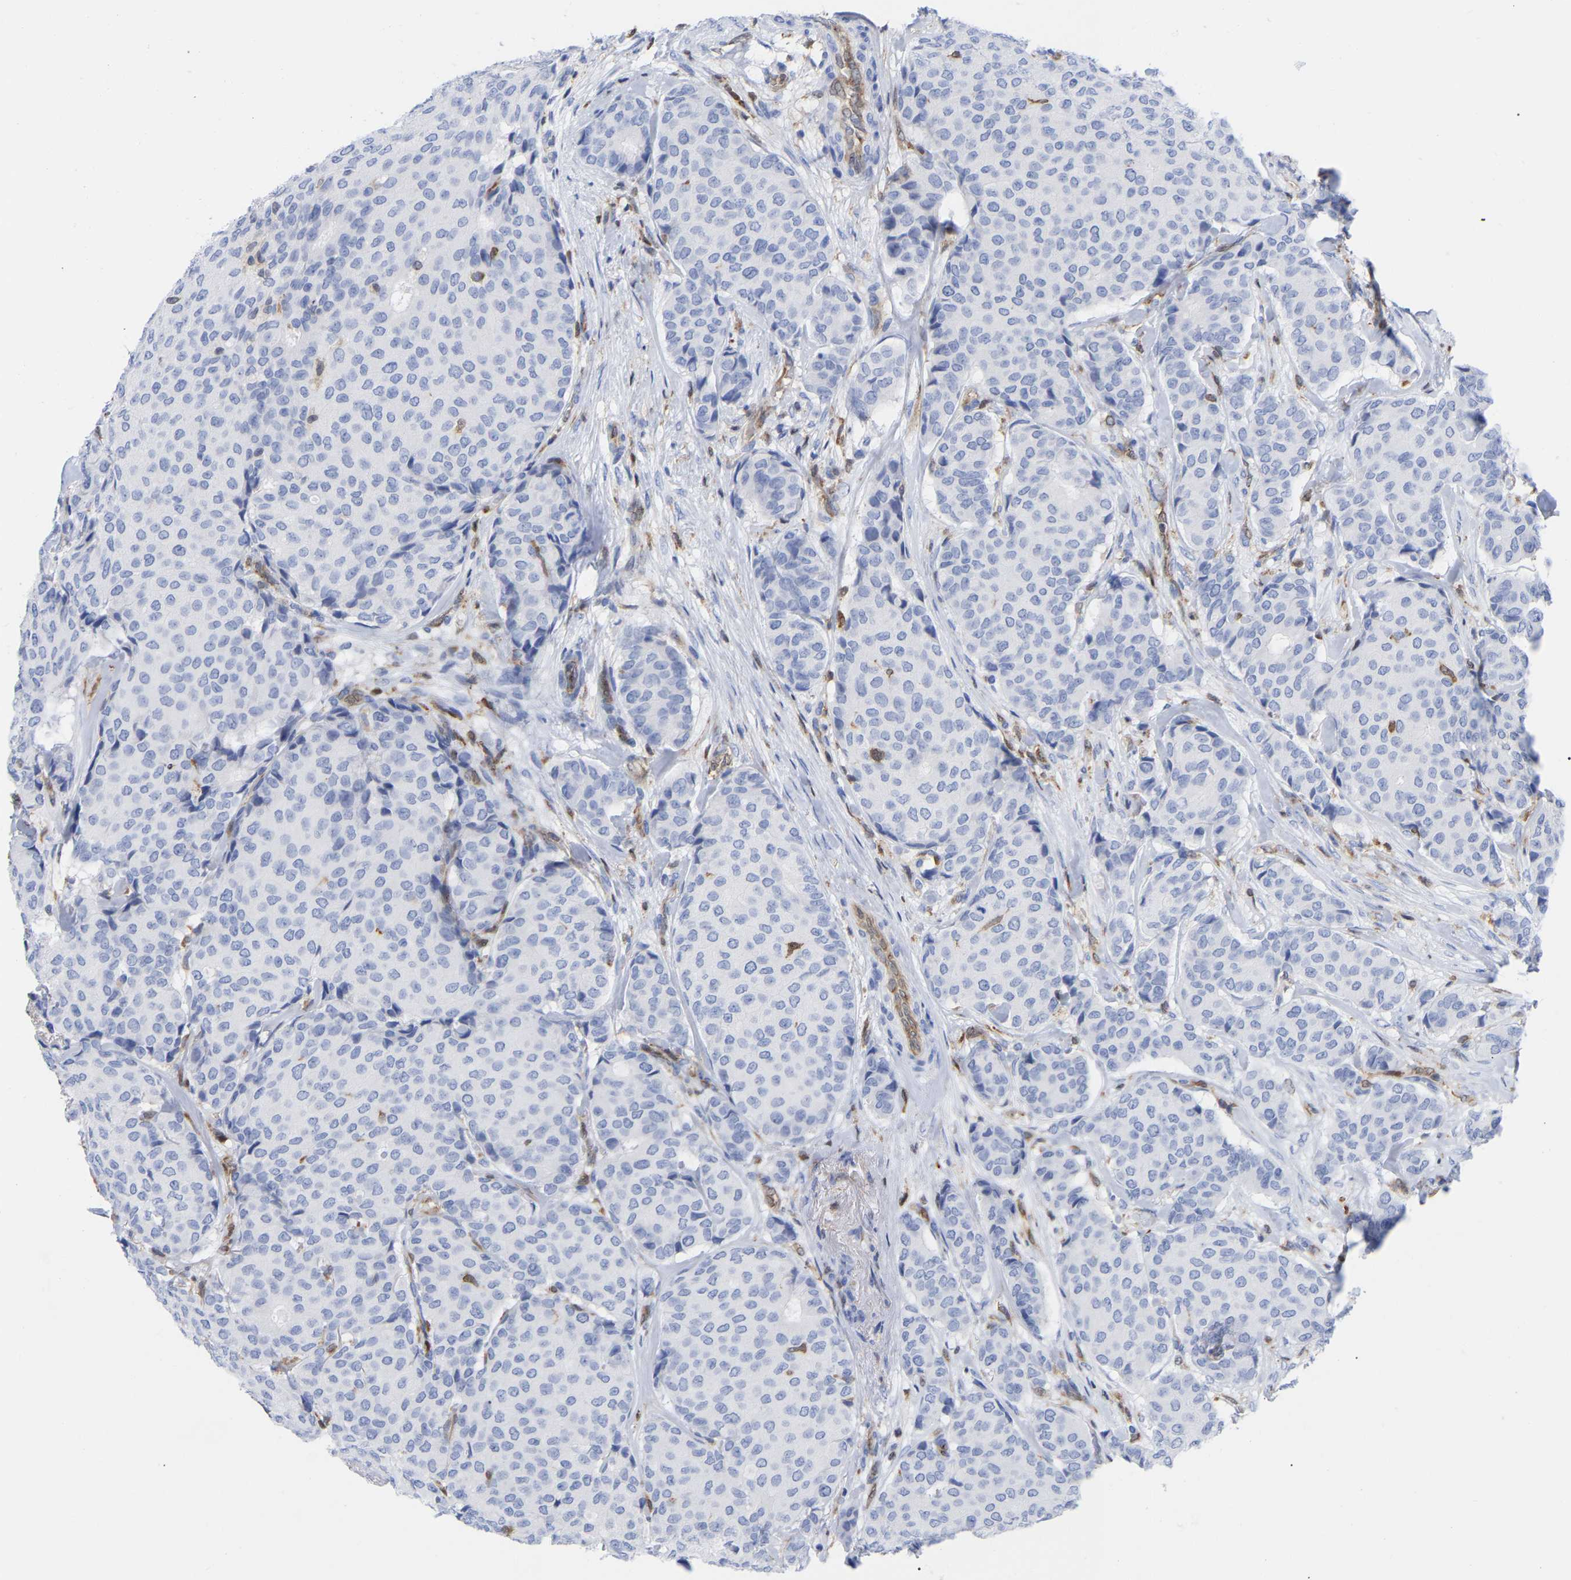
{"staining": {"intensity": "negative", "quantity": "none", "location": "none"}, "tissue": "breast cancer", "cell_type": "Tumor cells", "image_type": "cancer", "snomed": [{"axis": "morphology", "description": "Duct carcinoma"}, {"axis": "topography", "description": "Breast"}], "caption": "Protein analysis of intraductal carcinoma (breast) shows no significant positivity in tumor cells.", "gene": "GIMAP4", "patient": {"sex": "female", "age": 75}}